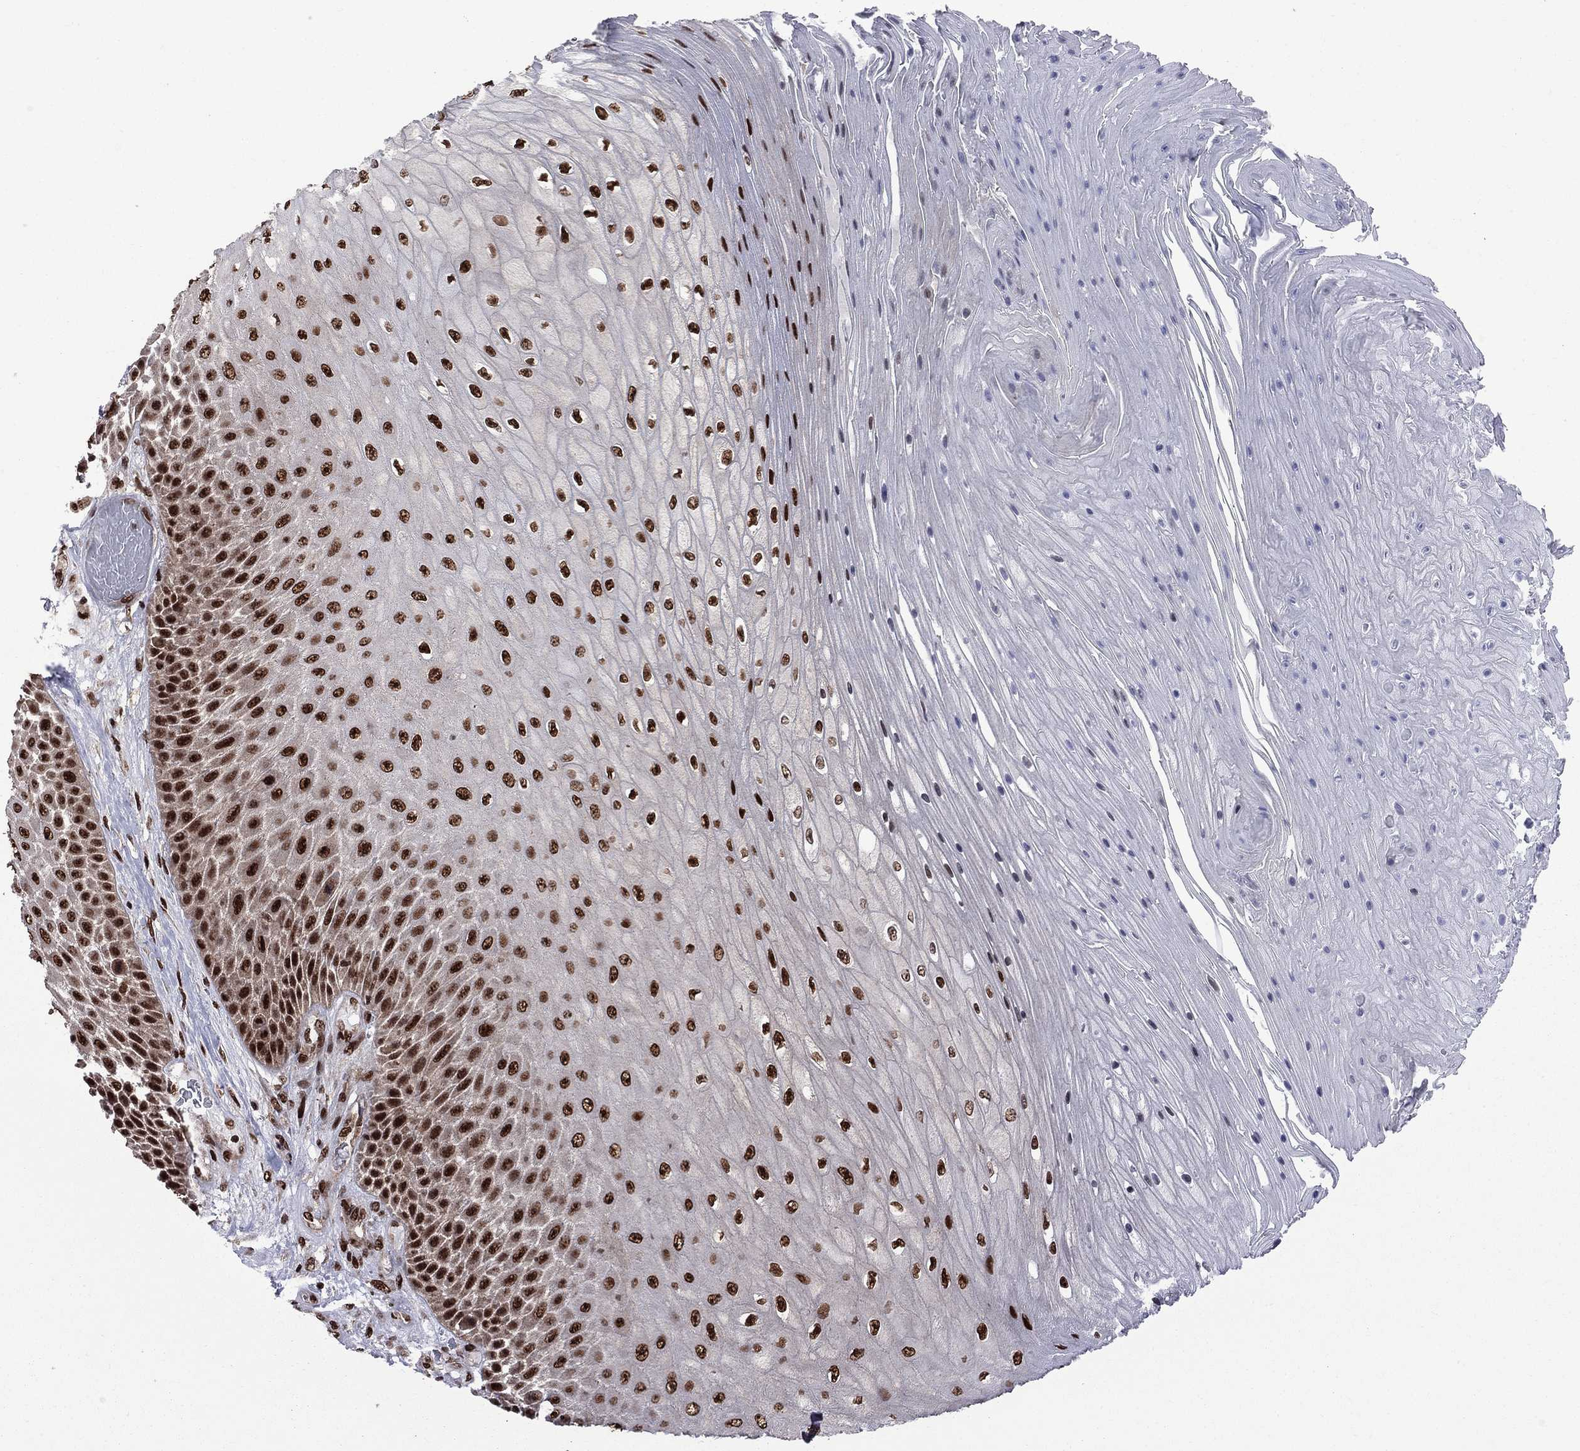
{"staining": {"intensity": "strong", "quantity": ">75%", "location": "nuclear"}, "tissue": "skin cancer", "cell_type": "Tumor cells", "image_type": "cancer", "snomed": [{"axis": "morphology", "description": "Squamous cell carcinoma, NOS"}, {"axis": "topography", "description": "Skin"}], "caption": "Skin cancer stained with a brown dye reveals strong nuclear positive expression in about >75% of tumor cells.", "gene": "MED25", "patient": {"sex": "male", "age": 62}}